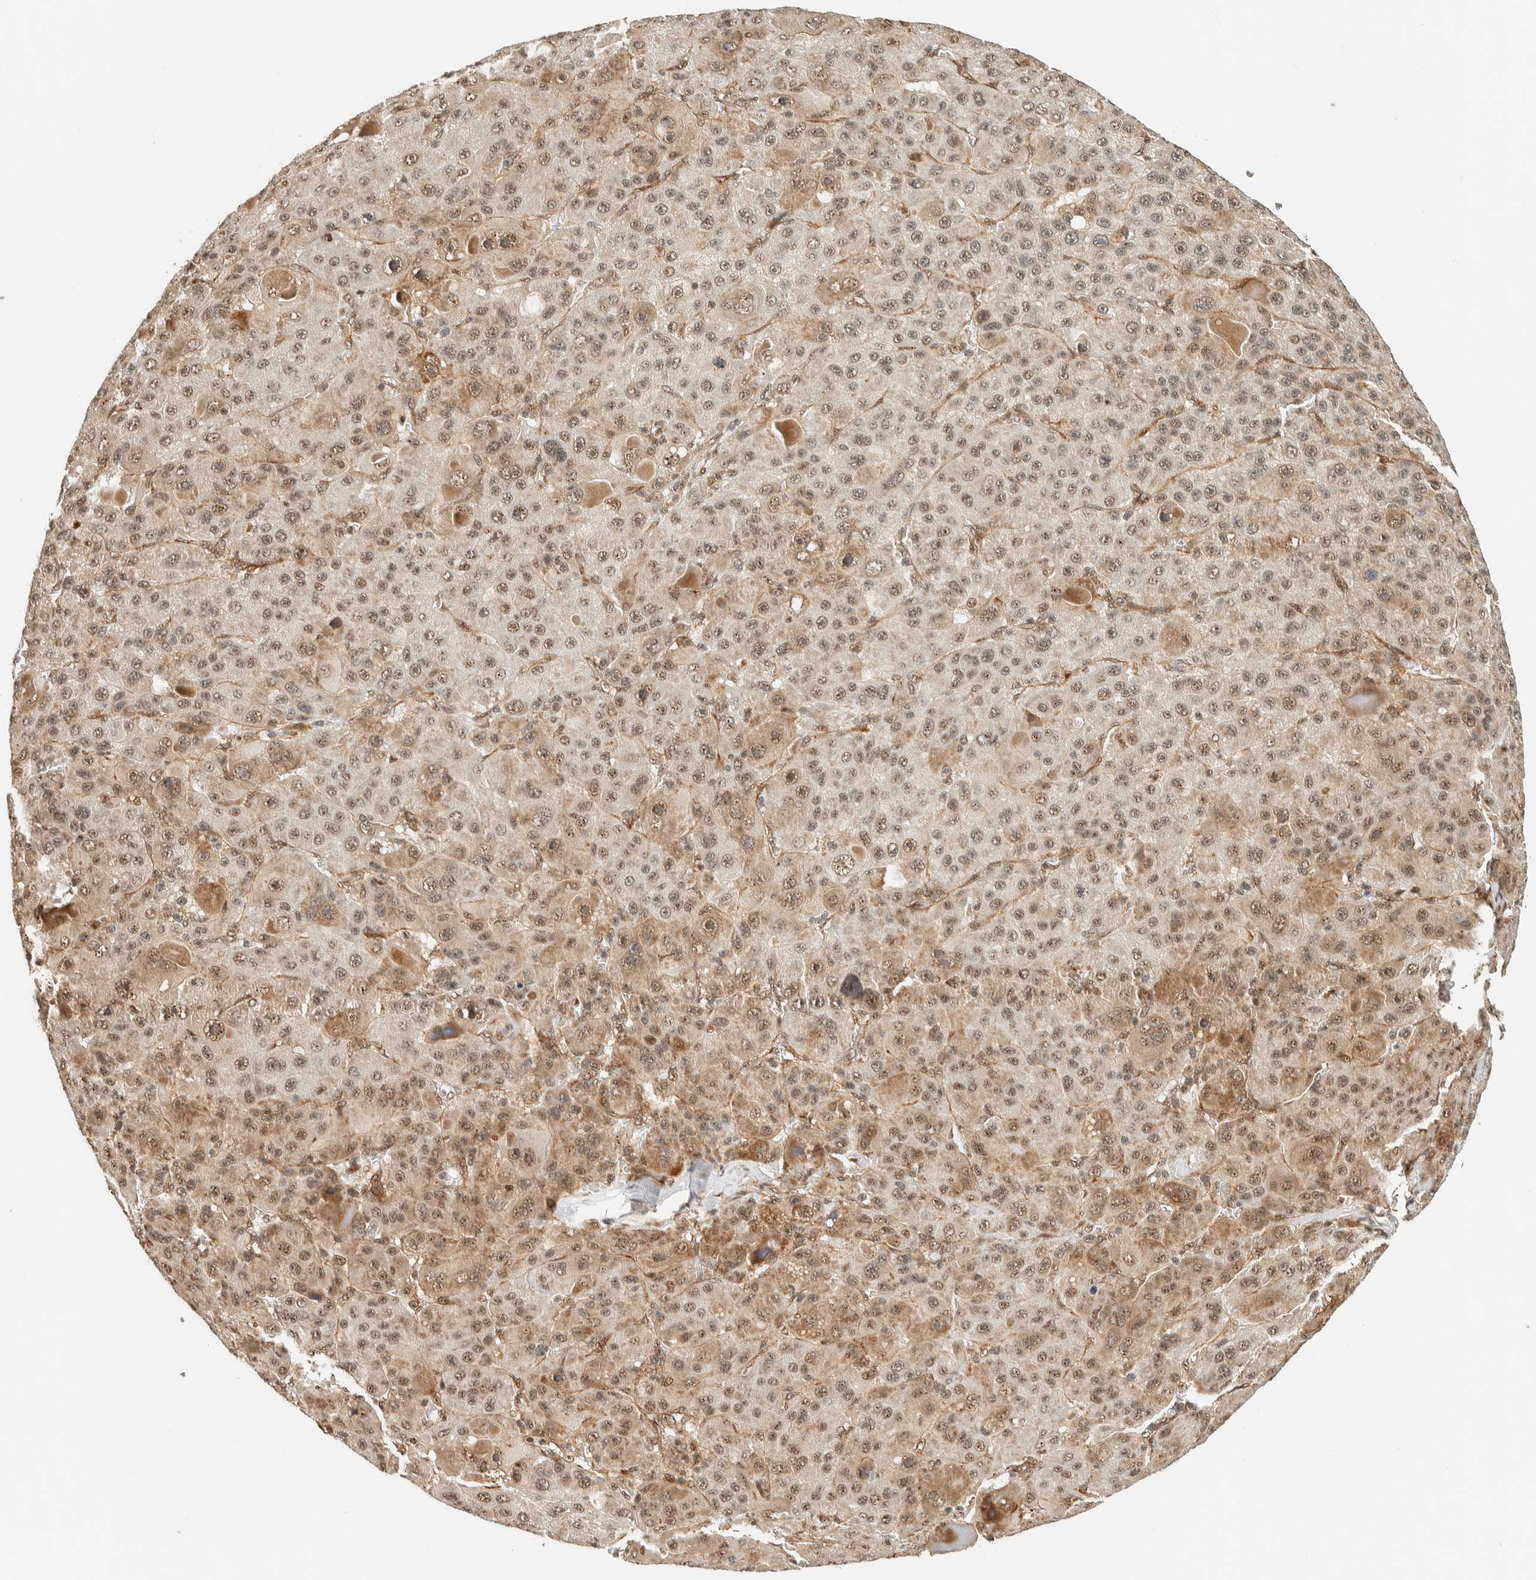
{"staining": {"intensity": "moderate", "quantity": ">75%", "location": "cytoplasmic/membranous,nuclear"}, "tissue": "liver cancer", "cell_type": "Tumor cells", "image_type": "cancer", "snomed": [{"axis": "morphology", "description": "Carcinoma, Hepatocellular, NOS"}, {"axis": "topography", "description": "Liver"}], "caption": "Immunohistochemistry staining of liver hepatocellular carcinoma, which exhibits medium levels of moderate cytoplasmic/membranous and nuclear positivity in about >75% of tumor cells indicating moderate cytoplasmic/membranous and nuclear protein expression. The staining was performed using DAB (brown) for protein detection and nuclei were counterstained in hematoxylin (blue).", "gene": "SIK1", "patient": {"sex": "male", "age": 76}}